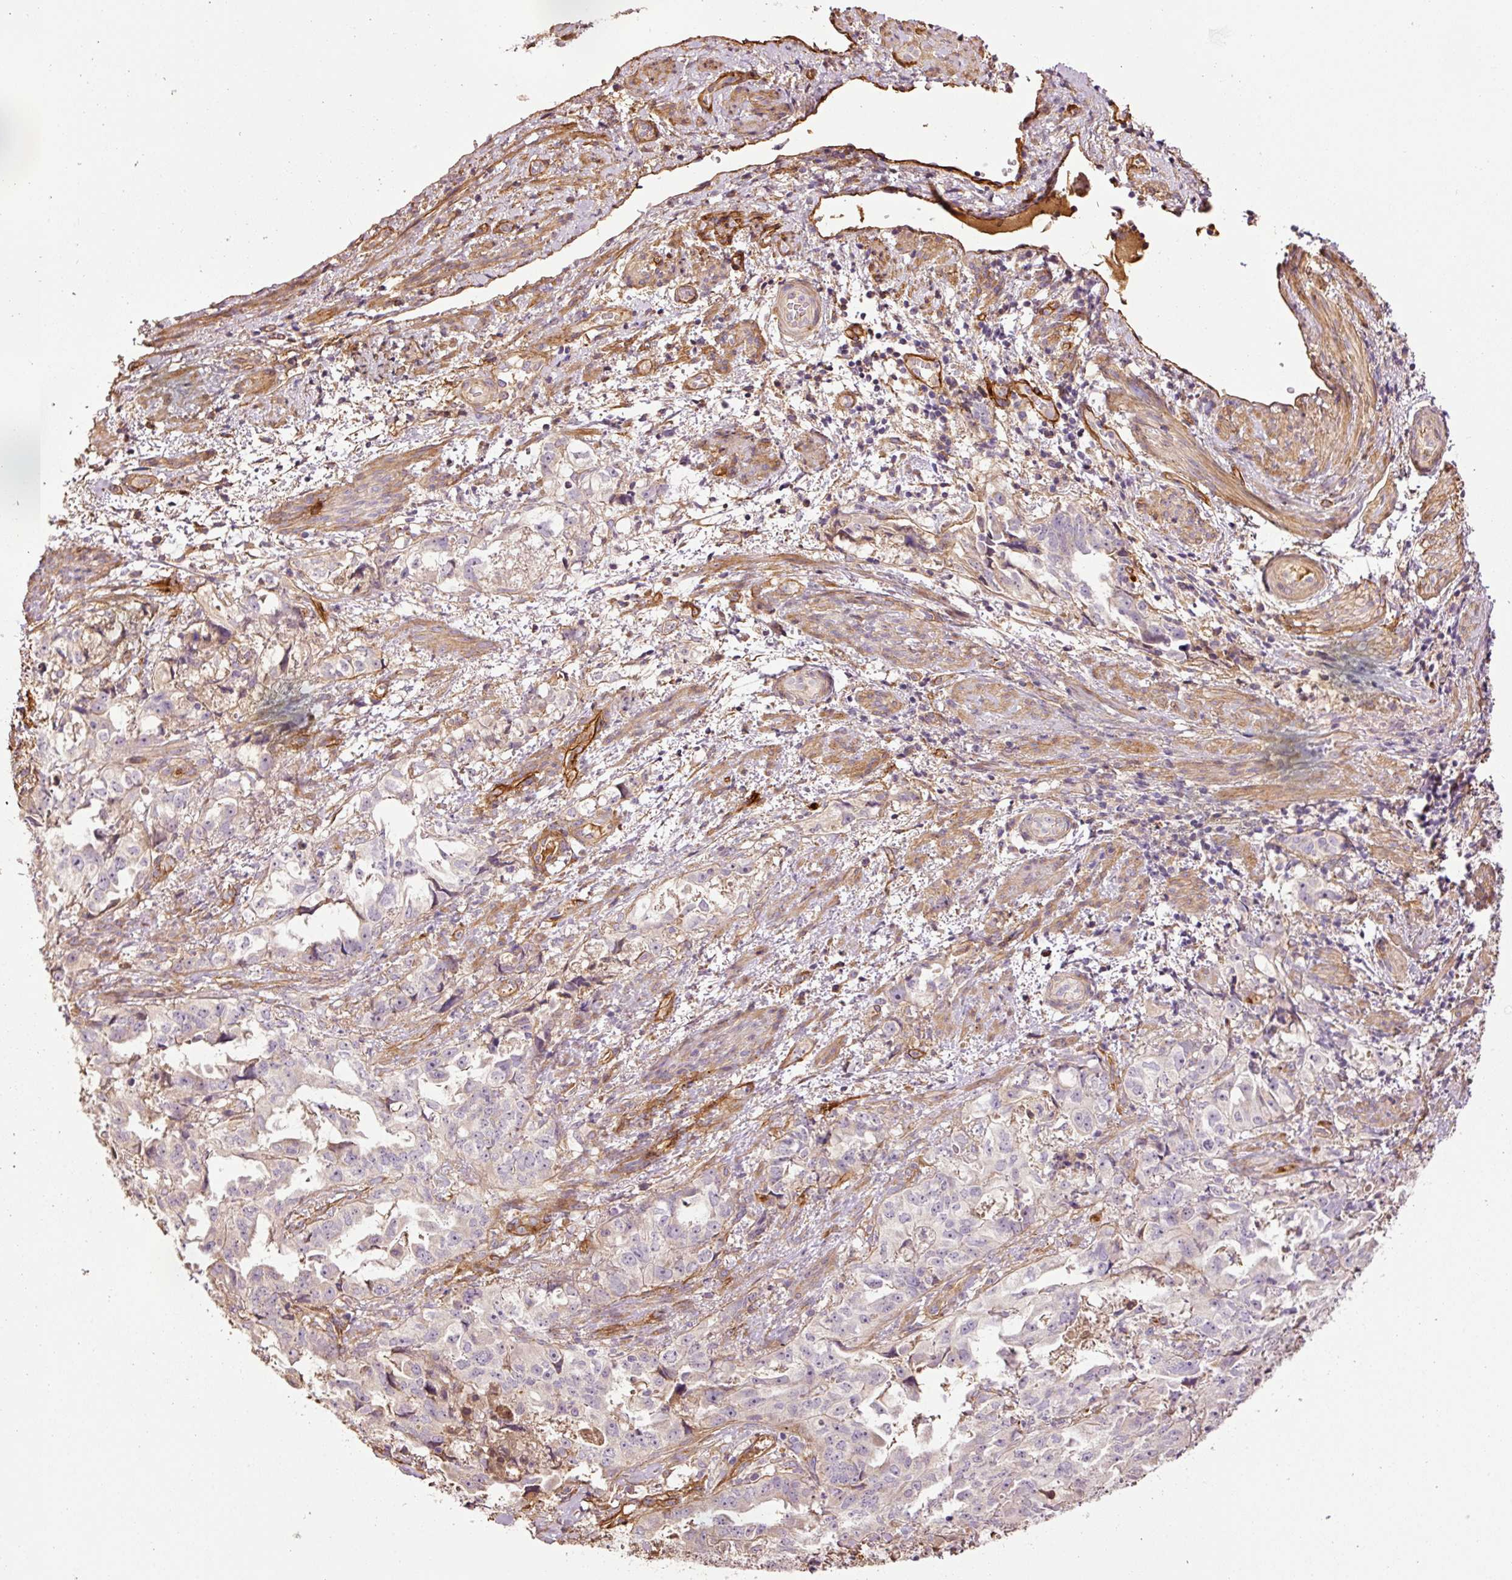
{"staining": {"intensity": "negative", "quantity": "none", "location": "none"}, "tissue": "endometrial cancer", "cell_type": "Tumor cells", "image_type": "cancer", "snomed": [{"axis": "morphology", "description": "Adenocarcinoma, NOS"}, {"axis": "topography", "description": "Endometrium"}], "caption": "Tumor cells are negative for brown protein staining in endometrial cancer (adenocarcinoma).", "gene": "NID2", "patient": {"sex": "female", "age": 65}}